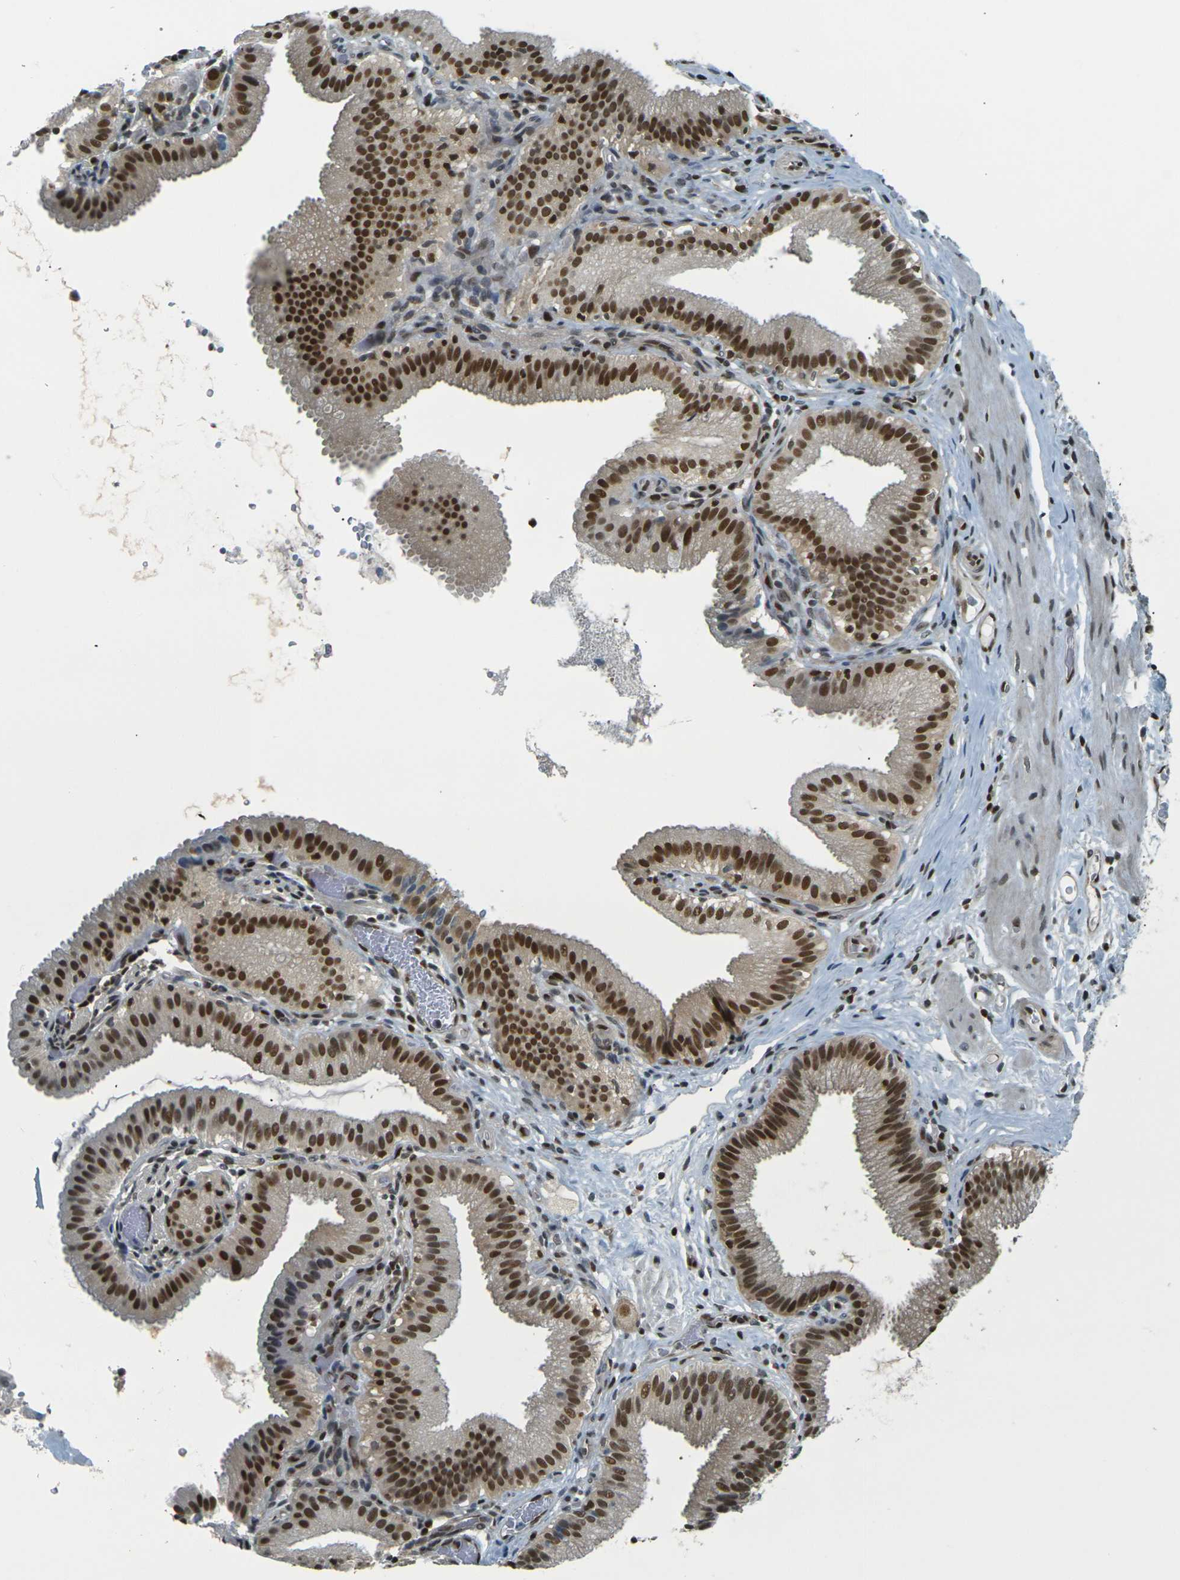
{"staining": {"intensity": "strong", "quantity": ">75%", "location": "nuclear"}, "tissue": "gallbladder", "cell_type": "Glandular cells", "image_type": "normal", "snomed": [{"axis": "morphology", "description": "Normal tissue, NOS"}, {"axis": "topography", "description": "Gallbladder"}], "caption": "Normal gallbladder was stained to show a protein in brown. There is high levels of strong nuclear expression in about >75% of glandular cells. Ihc stains the protein in brown and the nuclei are stained blue.", "gene": "NHEJ1", "patient": {"sex": "male", "age": 54}}